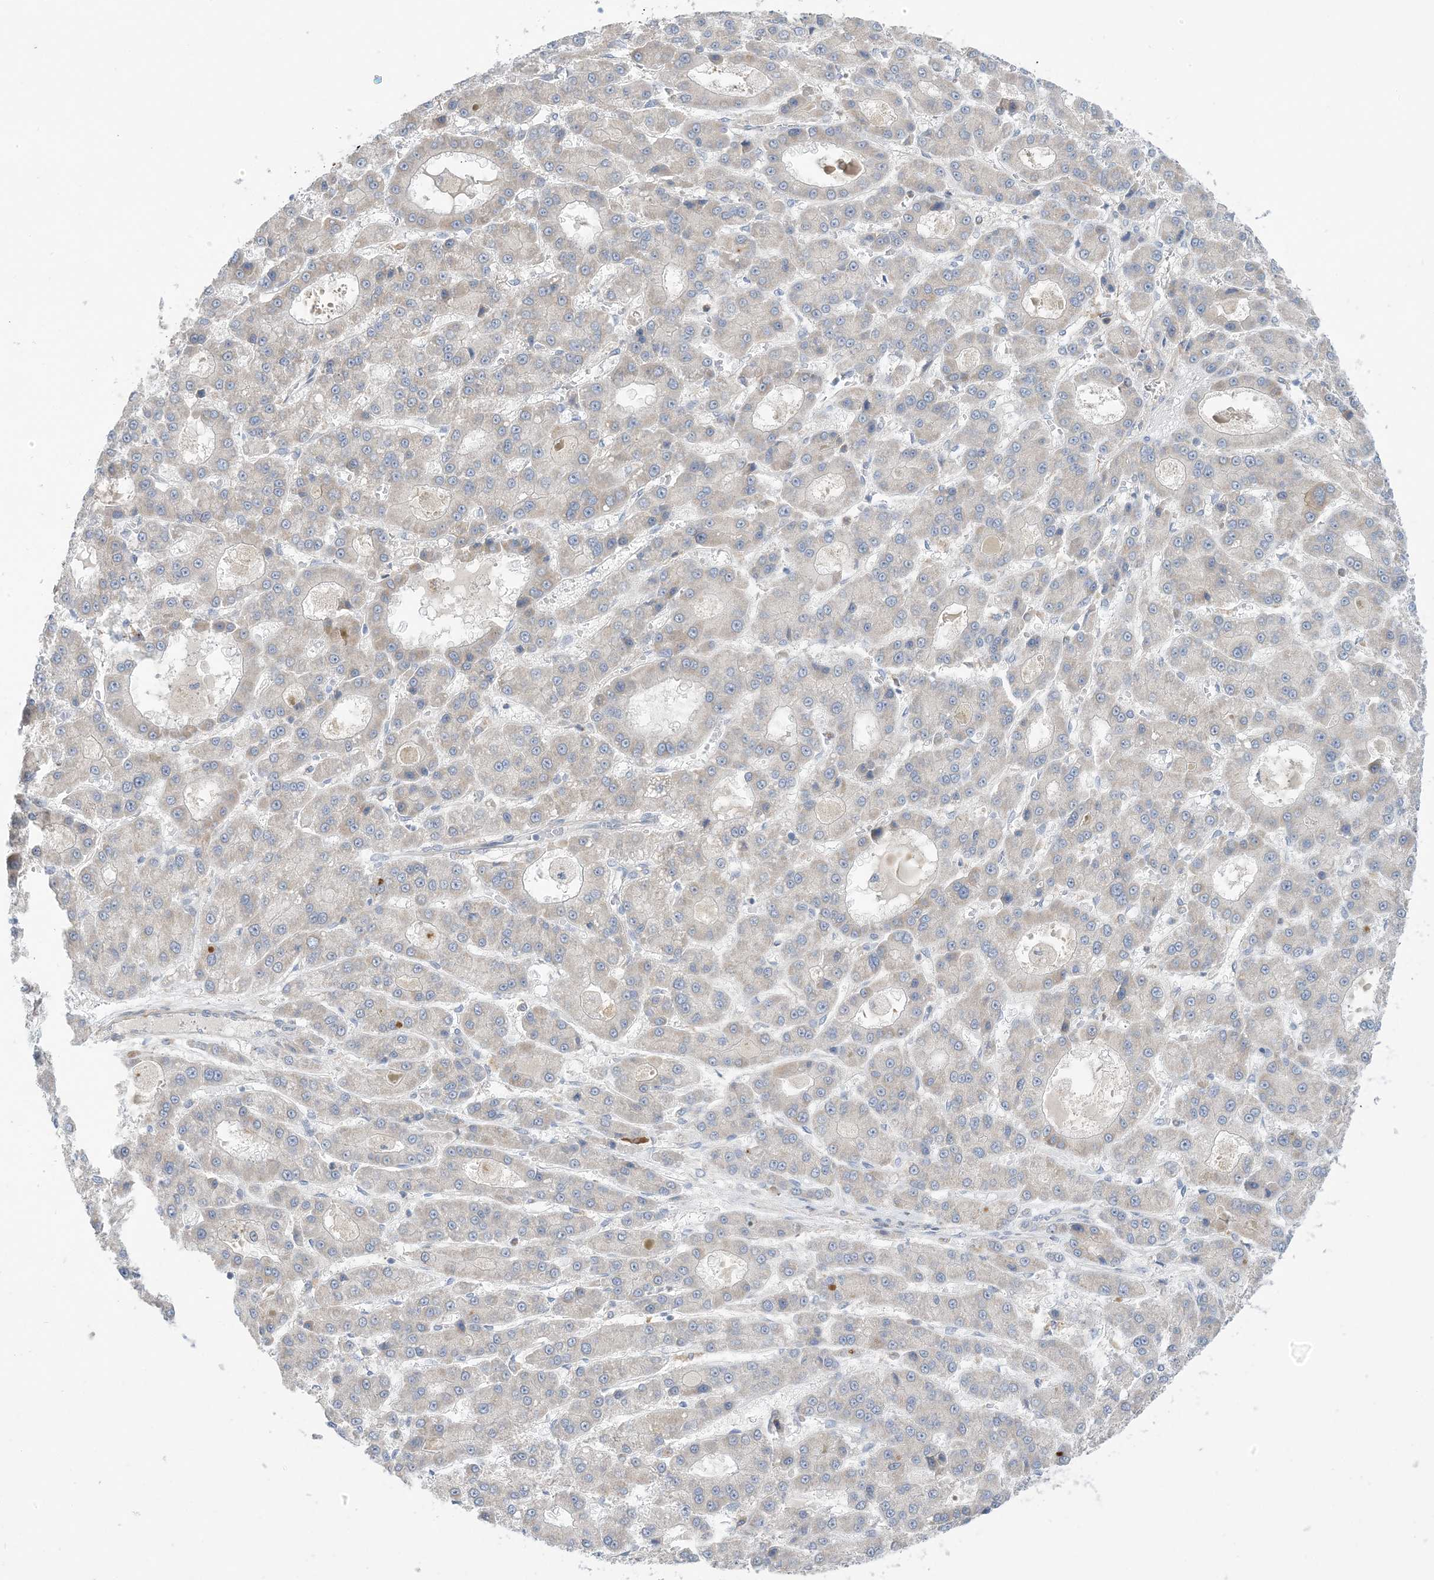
{"staining": {"intensity": "negative", "quantity": "none", "location": "none"}, "tissue": "liver cancer", "cell_type": "Tumor cells", "image_type": "cancer", "snomed": [{"axis": "morphology", "description": "Carcinoma, Hepatocellular, NOS"}, {"axis": "topography", "description": "Liver"}], "caption": "The micrograph demonstrates no significant staining in tumor cells of liver cancer (hepatocellular carcinoma).", "gene": "AOC1", "patient": {"sex": "male", "age": 70}}